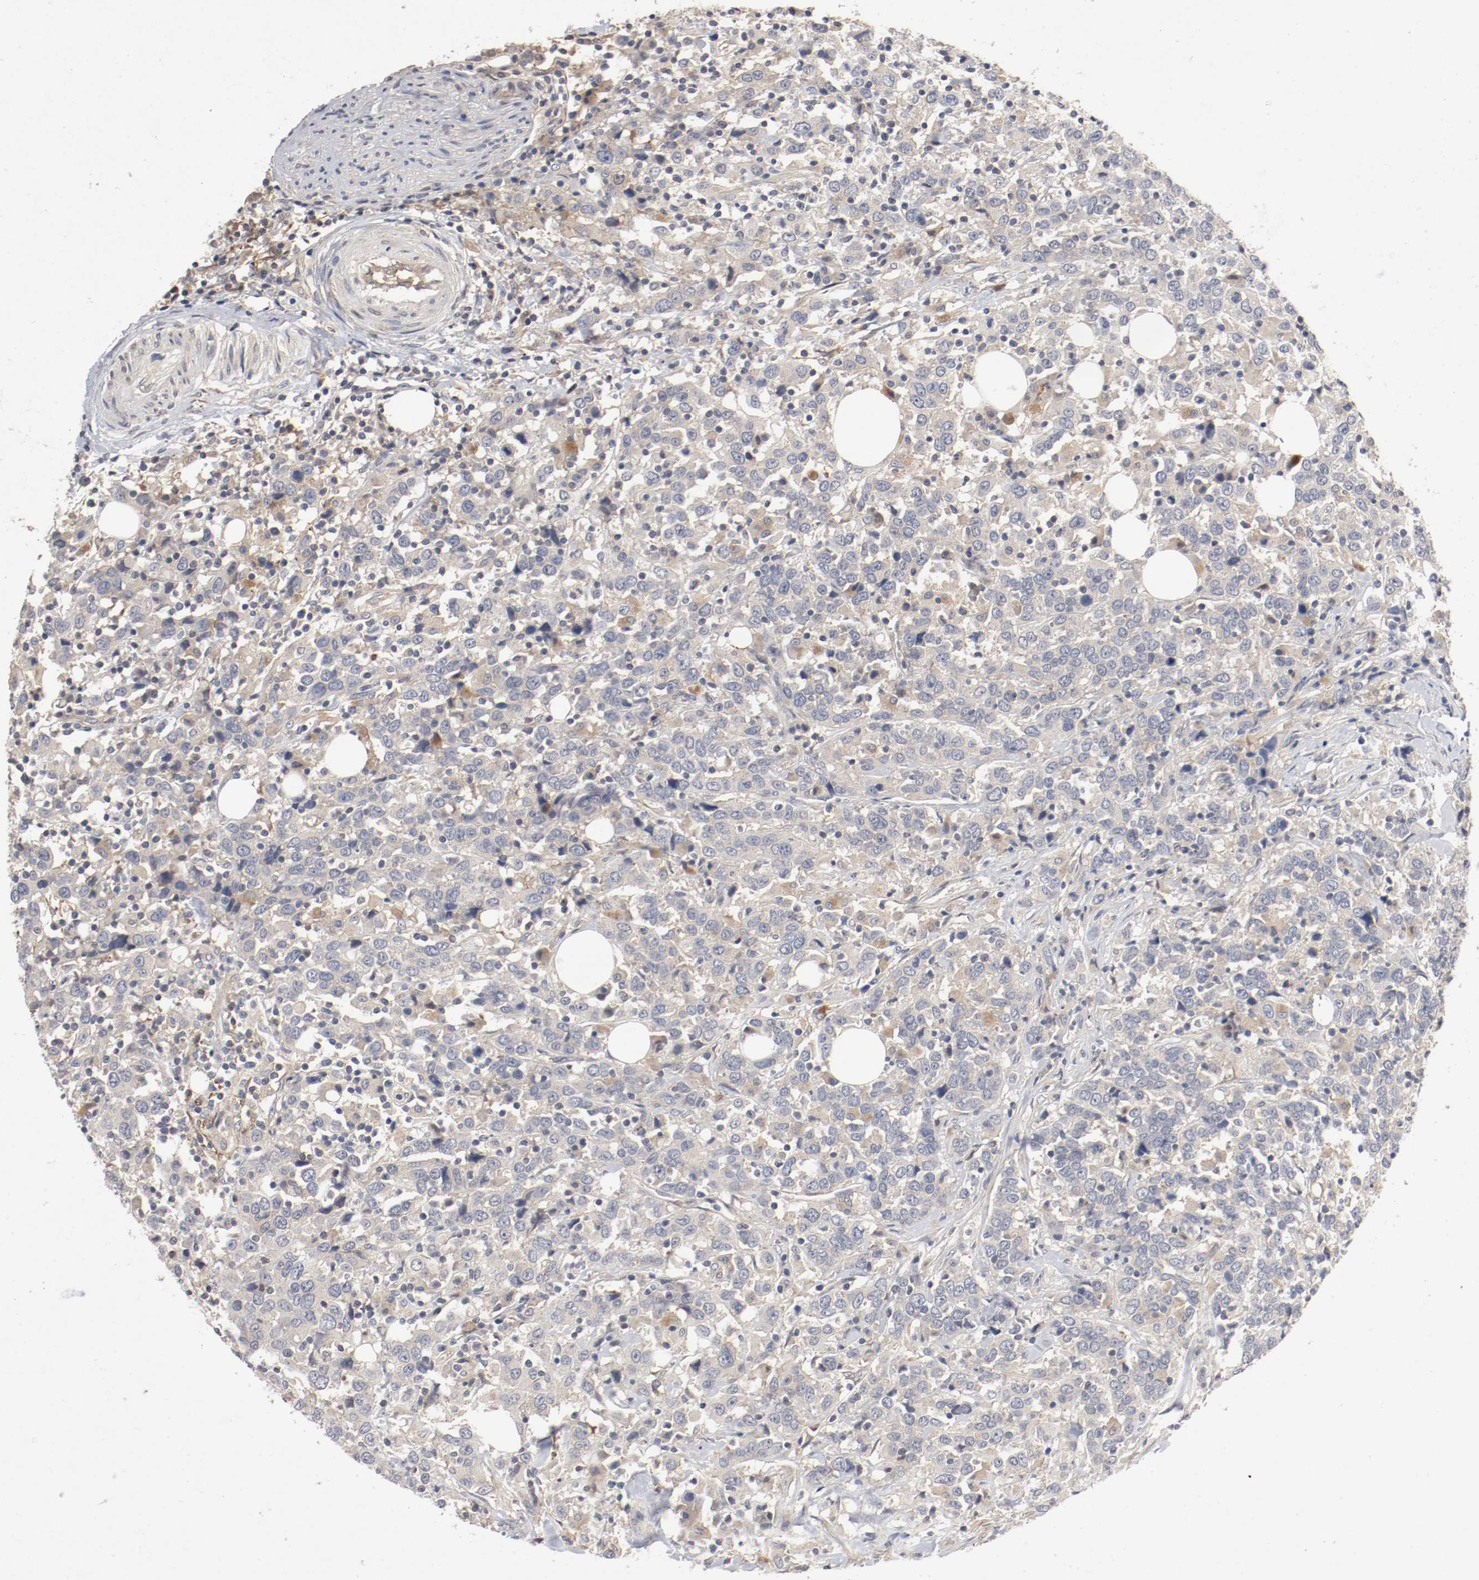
{"staining": {"intensity": "weak", "quantity": ">75%", "location": "cytoplasmic/membranous"}, "tissue": "urothelial cancer", "cell_type": "Tumor cells", "image_type": "cancer", "snomed": [{"axis": "morphology", "description": "Urothelial carcinoma, High grade"}, {"axis": "topography", "description": "Urinary bladder"}], "caption": "A brown stain shows weak cytoplasmic/membranous expression of a protein in human high-grade urothelial carcinoma tumor cells. Immunohistochemistry (ihc) stains the protein of interest in brown and the nuclei are stained blue.", "gene": "REN", "patient": {"sex": "male", "age": 61}}